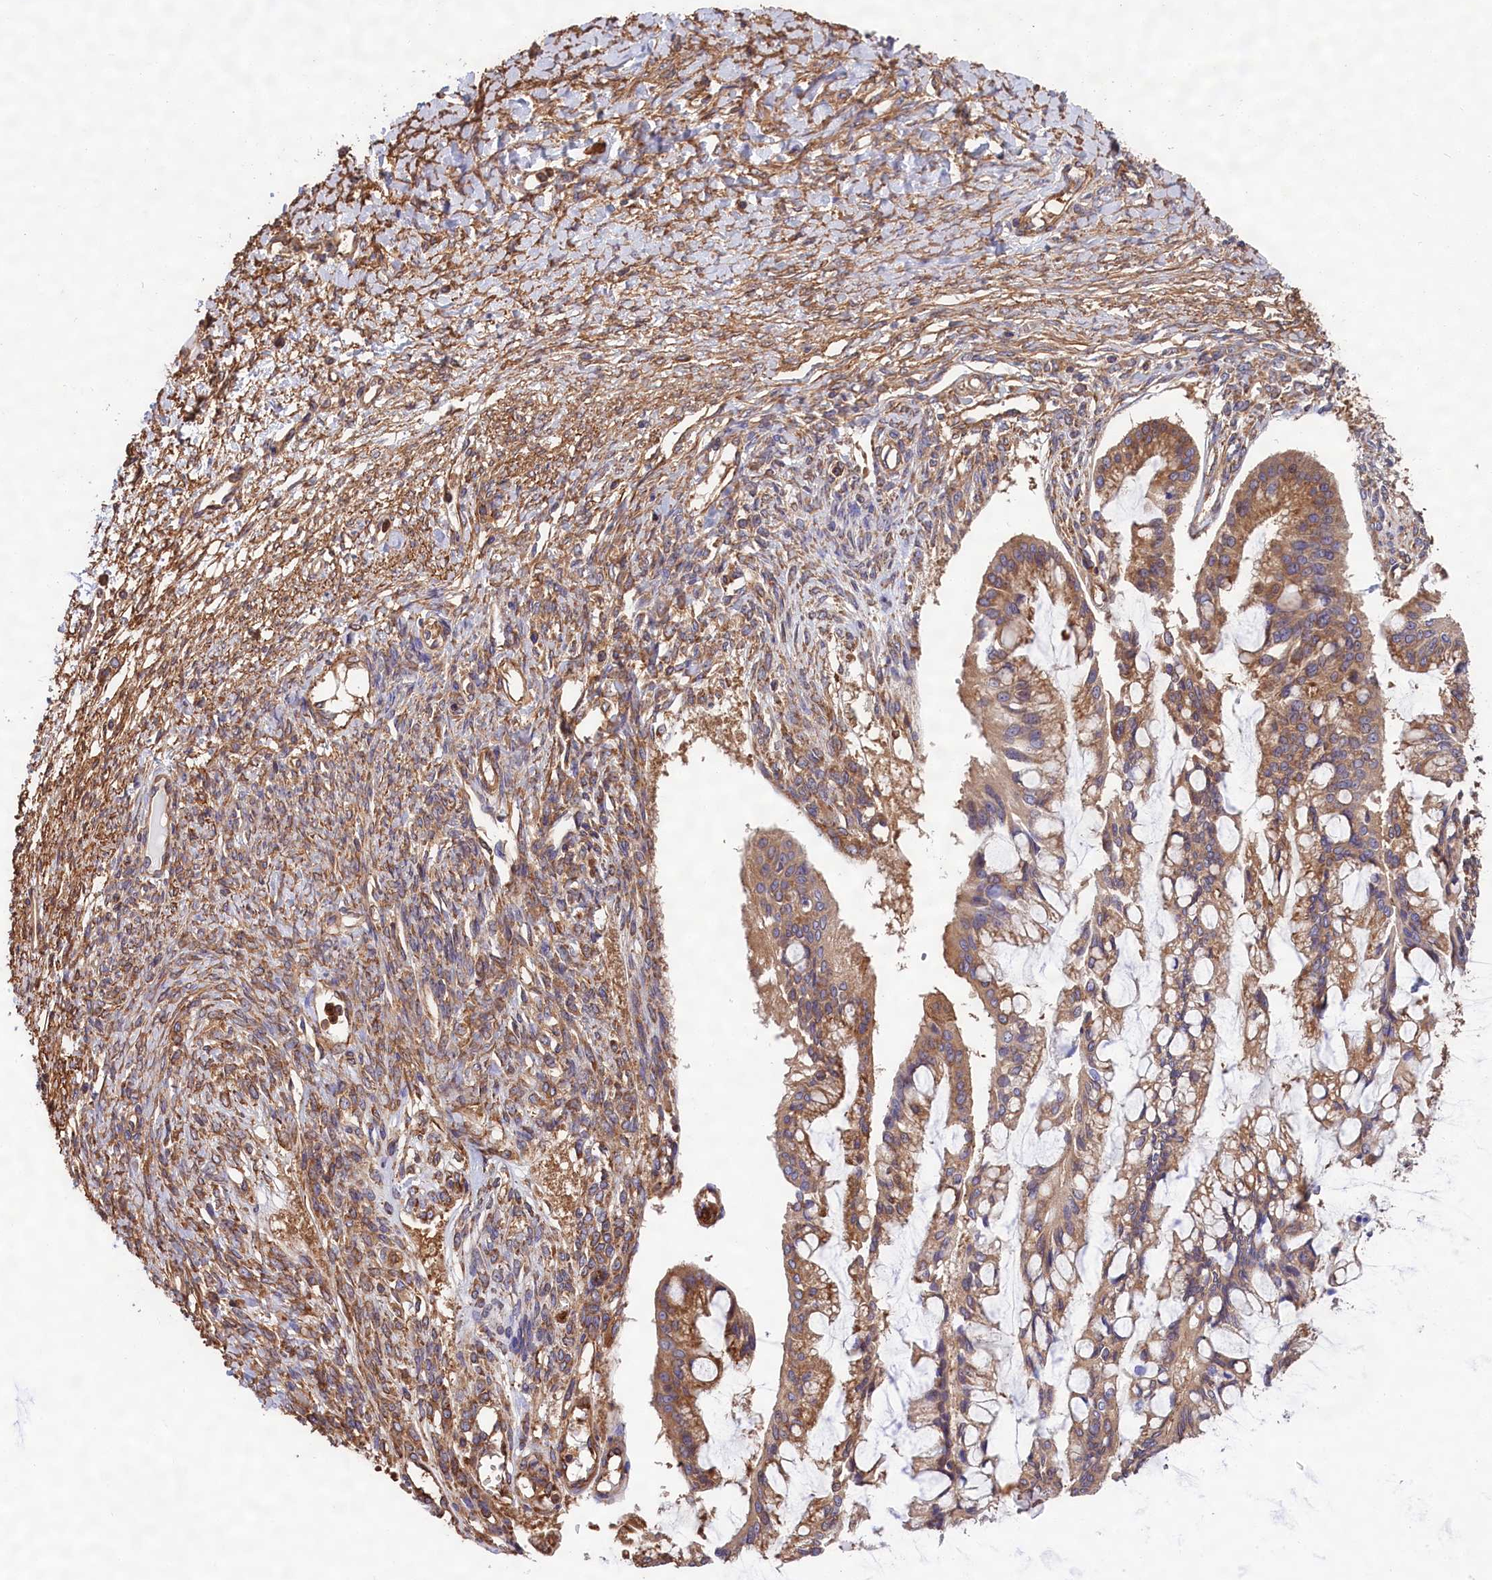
{"staining": {"intensity": "moderate", "quantity": ">75%", "location": "cytoplasmic/membranous"}, "tissue": "ovarian cancer", "cell_type": "Tumor cells", "image_type": "cancer", "snomed": [{"axis": "morphology", "description": "Cystadenocarcinoma, mucinous, NOS"}, {"axis": "topography", "description": "Ovary"}], "caption": "Ovarian mucinous cystadenocarcinoma was stained to show a protein in brown. There is medium levels of moderate cytoplasmic/membranous positivity in about >75% of tumor cells. (Brightfield microscopy of DAB IHC at high magnification).", "gene": "GYS1", "patient": {"sex": "female", "age": 73}}